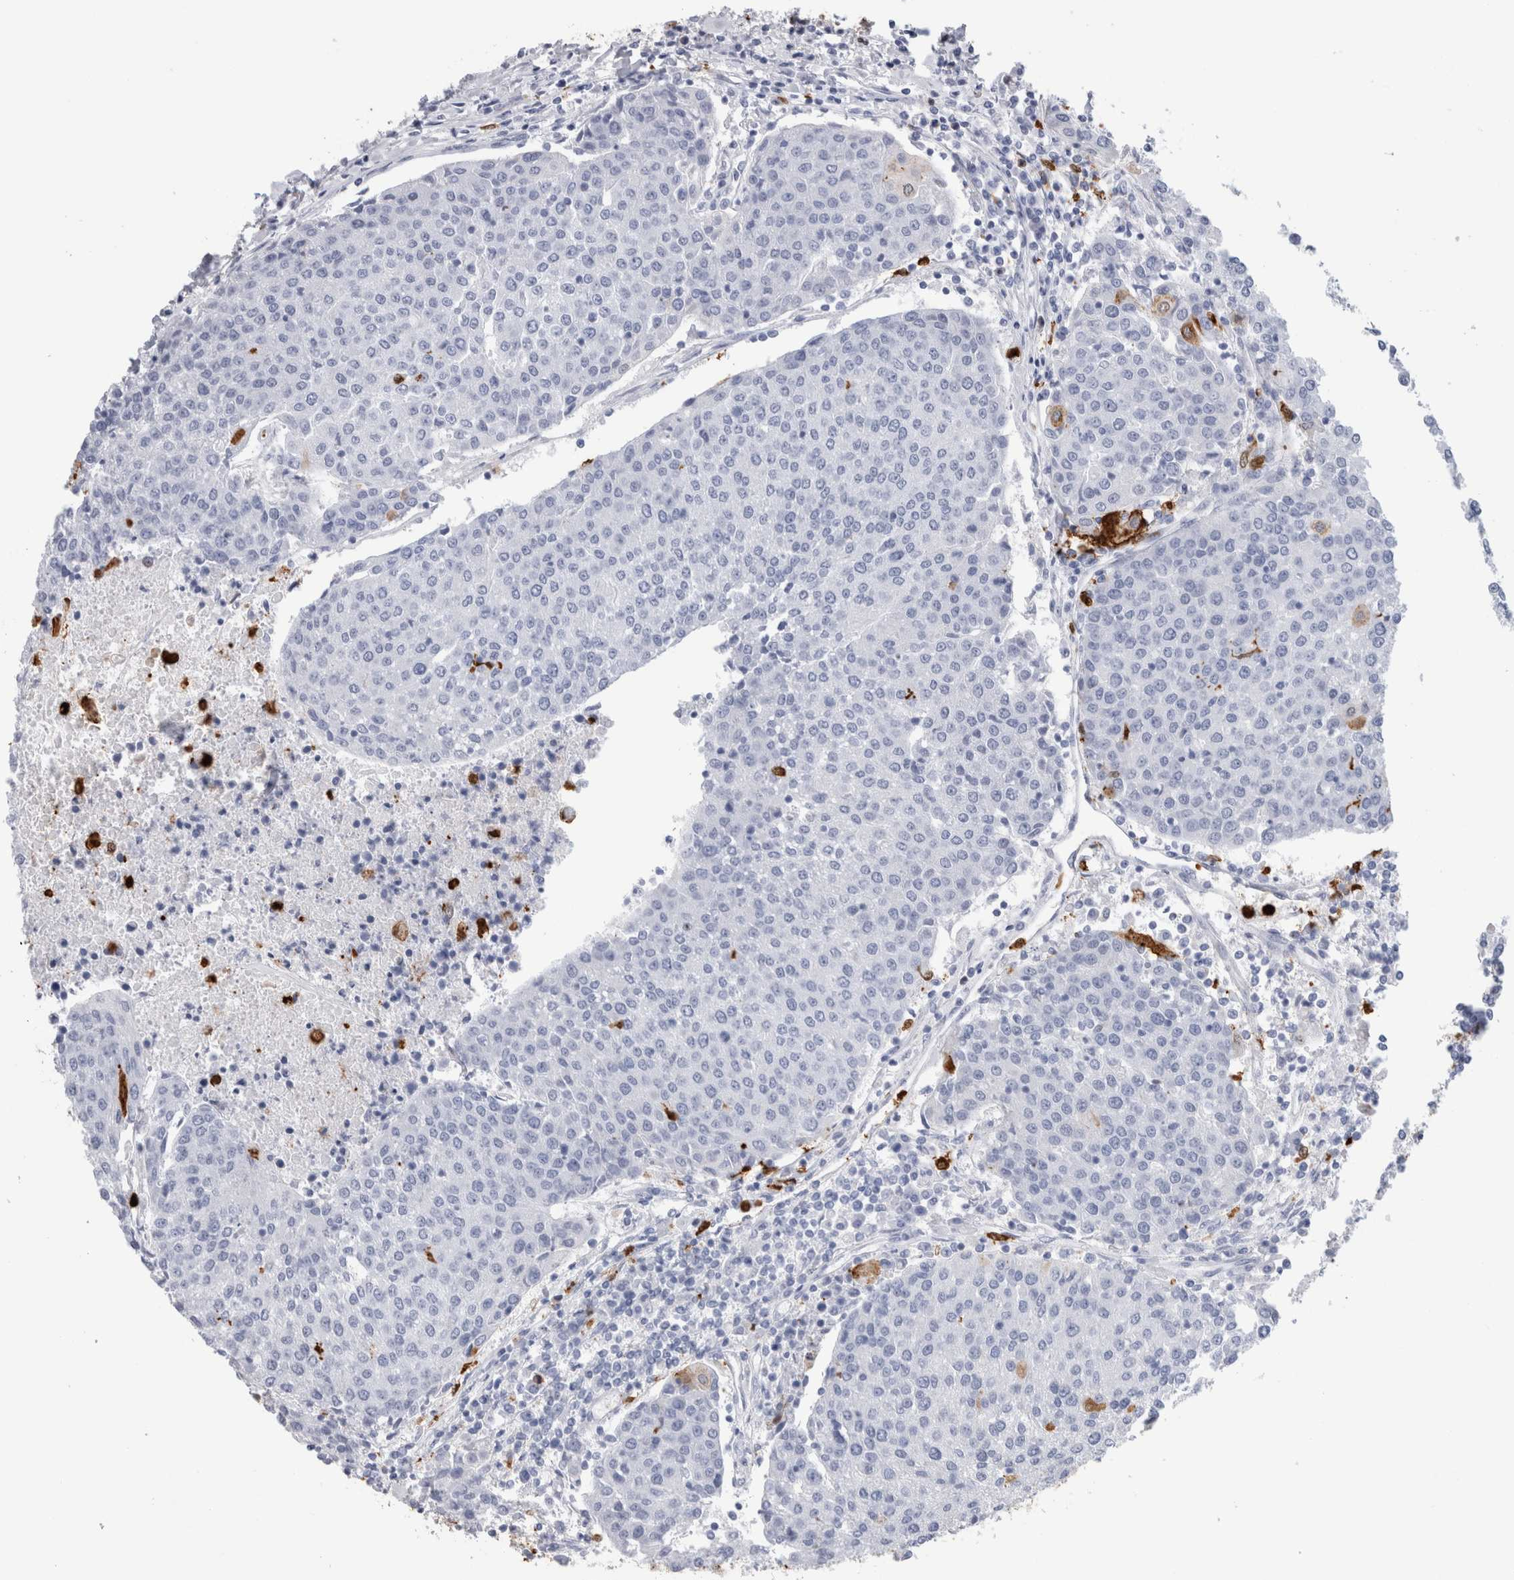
{"staining": {"intensity": "negative", "quantity": "none", "location": "none"}, "tissue": "urothelial cancer", "cell_type": "Tumor cells", "image_type": "cancer", "snomed": [{"axis": "morphology", "description": "Urothelial carcinoma, High grade"}, {"axis": "topography", "description": "Urinary bladder"}], "caption": "Immunohistochemistry (IHC) histopathology image of high-grade urothelial carcinoma stained for a protein (brown), which exhibits no positivity in tumor cells.", "gene": "S100A8", "patient": {"sex": "female", "age": 85}}